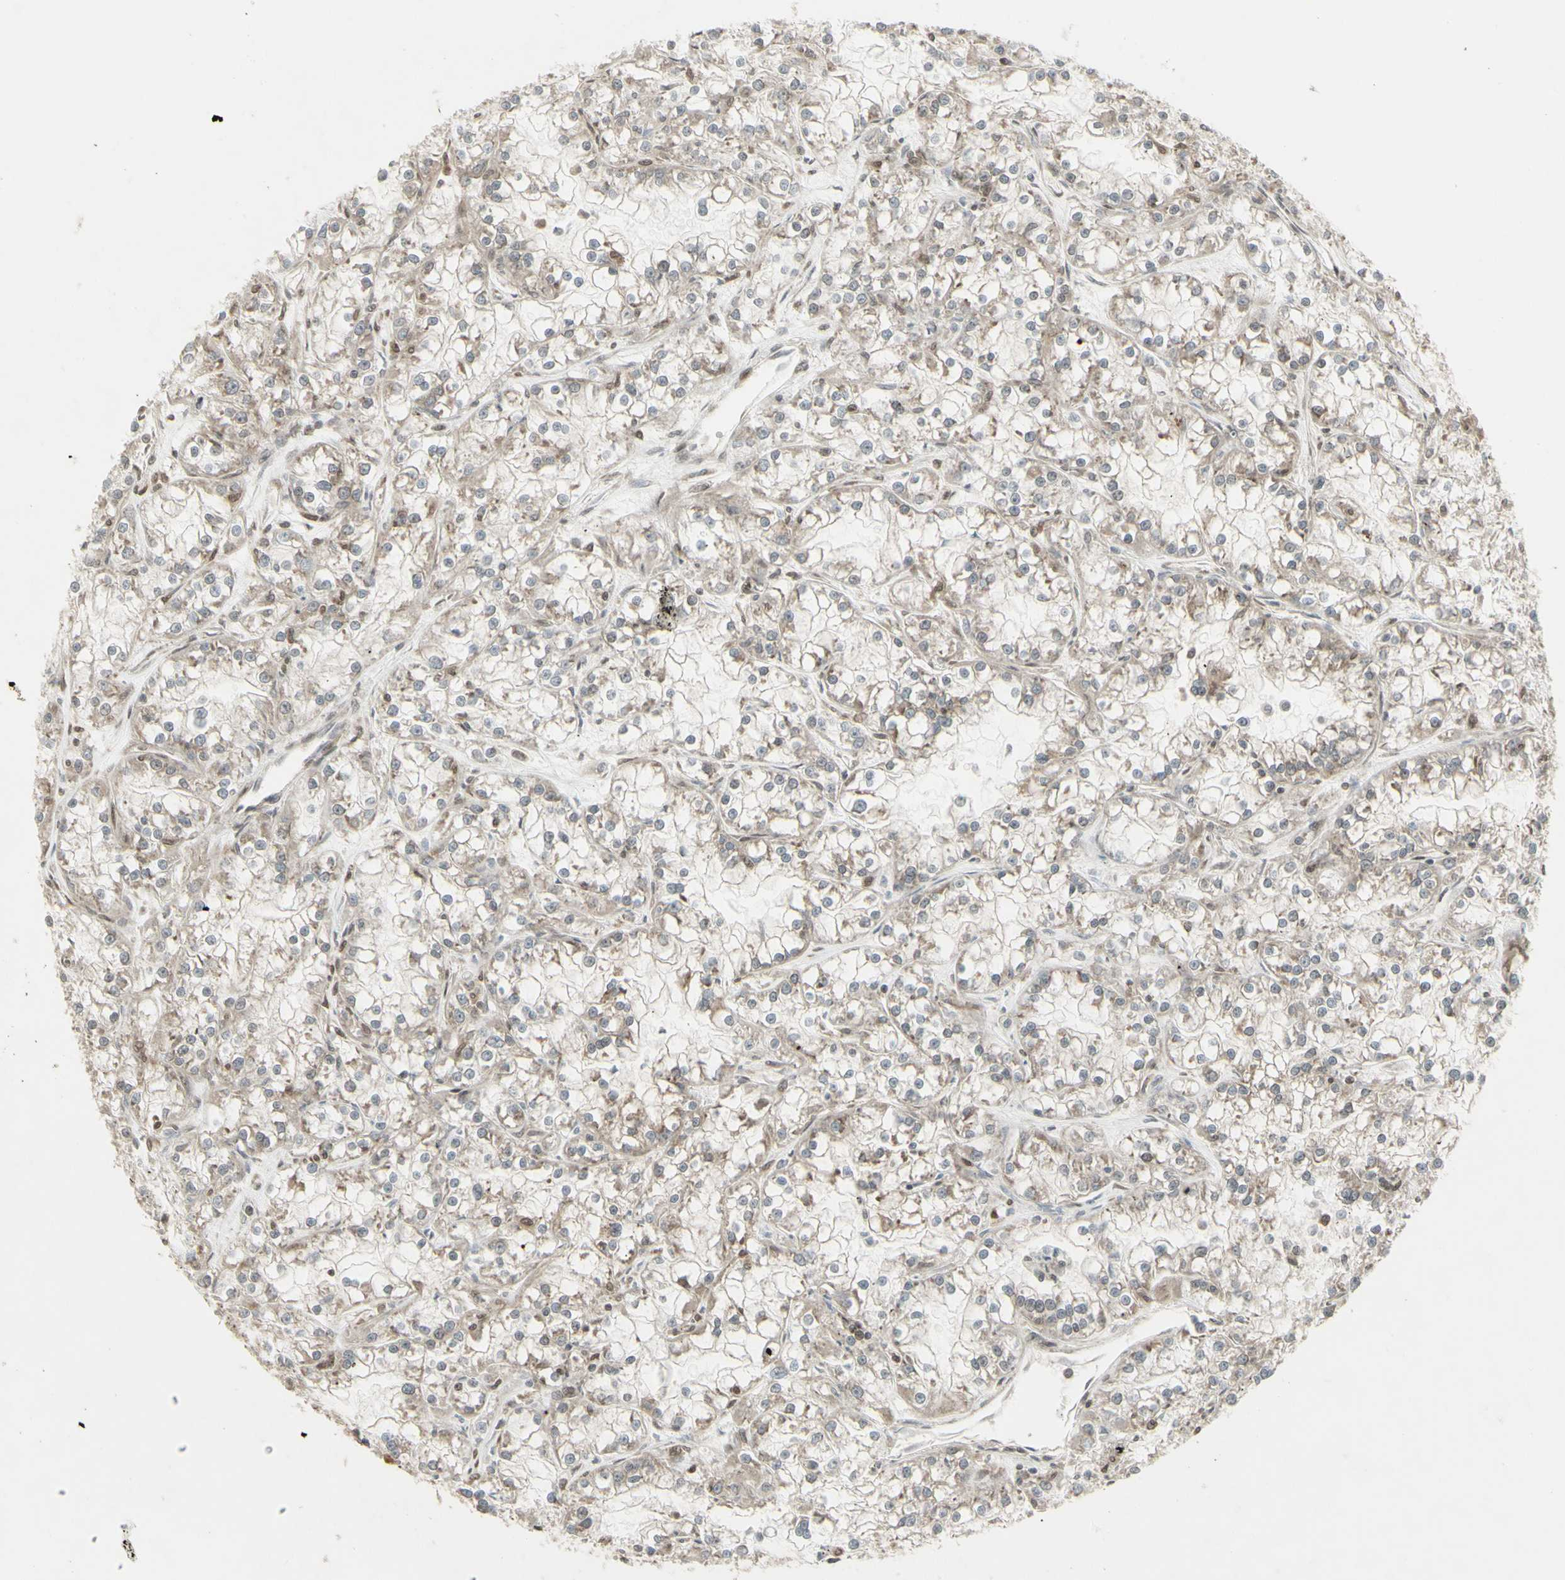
{"staining": {"intensity": "weak", "quantity": ">75%", "location": "cytoplasmic/membranous"}, "tissue": "renal cancer", "cell_type": "Tumor cells", "image_type": "cancer", "snomed": [{"axis": "morphology", "description": "Adenocarcinoma, NOS"}, {"axis": "topography", "description": "Kidney"}], "caption": "This photomicrograph exhibits immunohistochemistry staining of human renal cancer (adenocarcinoma), with low weak cytoplasmic/membranous expression in approximately >75% of tumor cells.", "gene": "CBX1", "patient": {"sex": "female", "age": 52}}